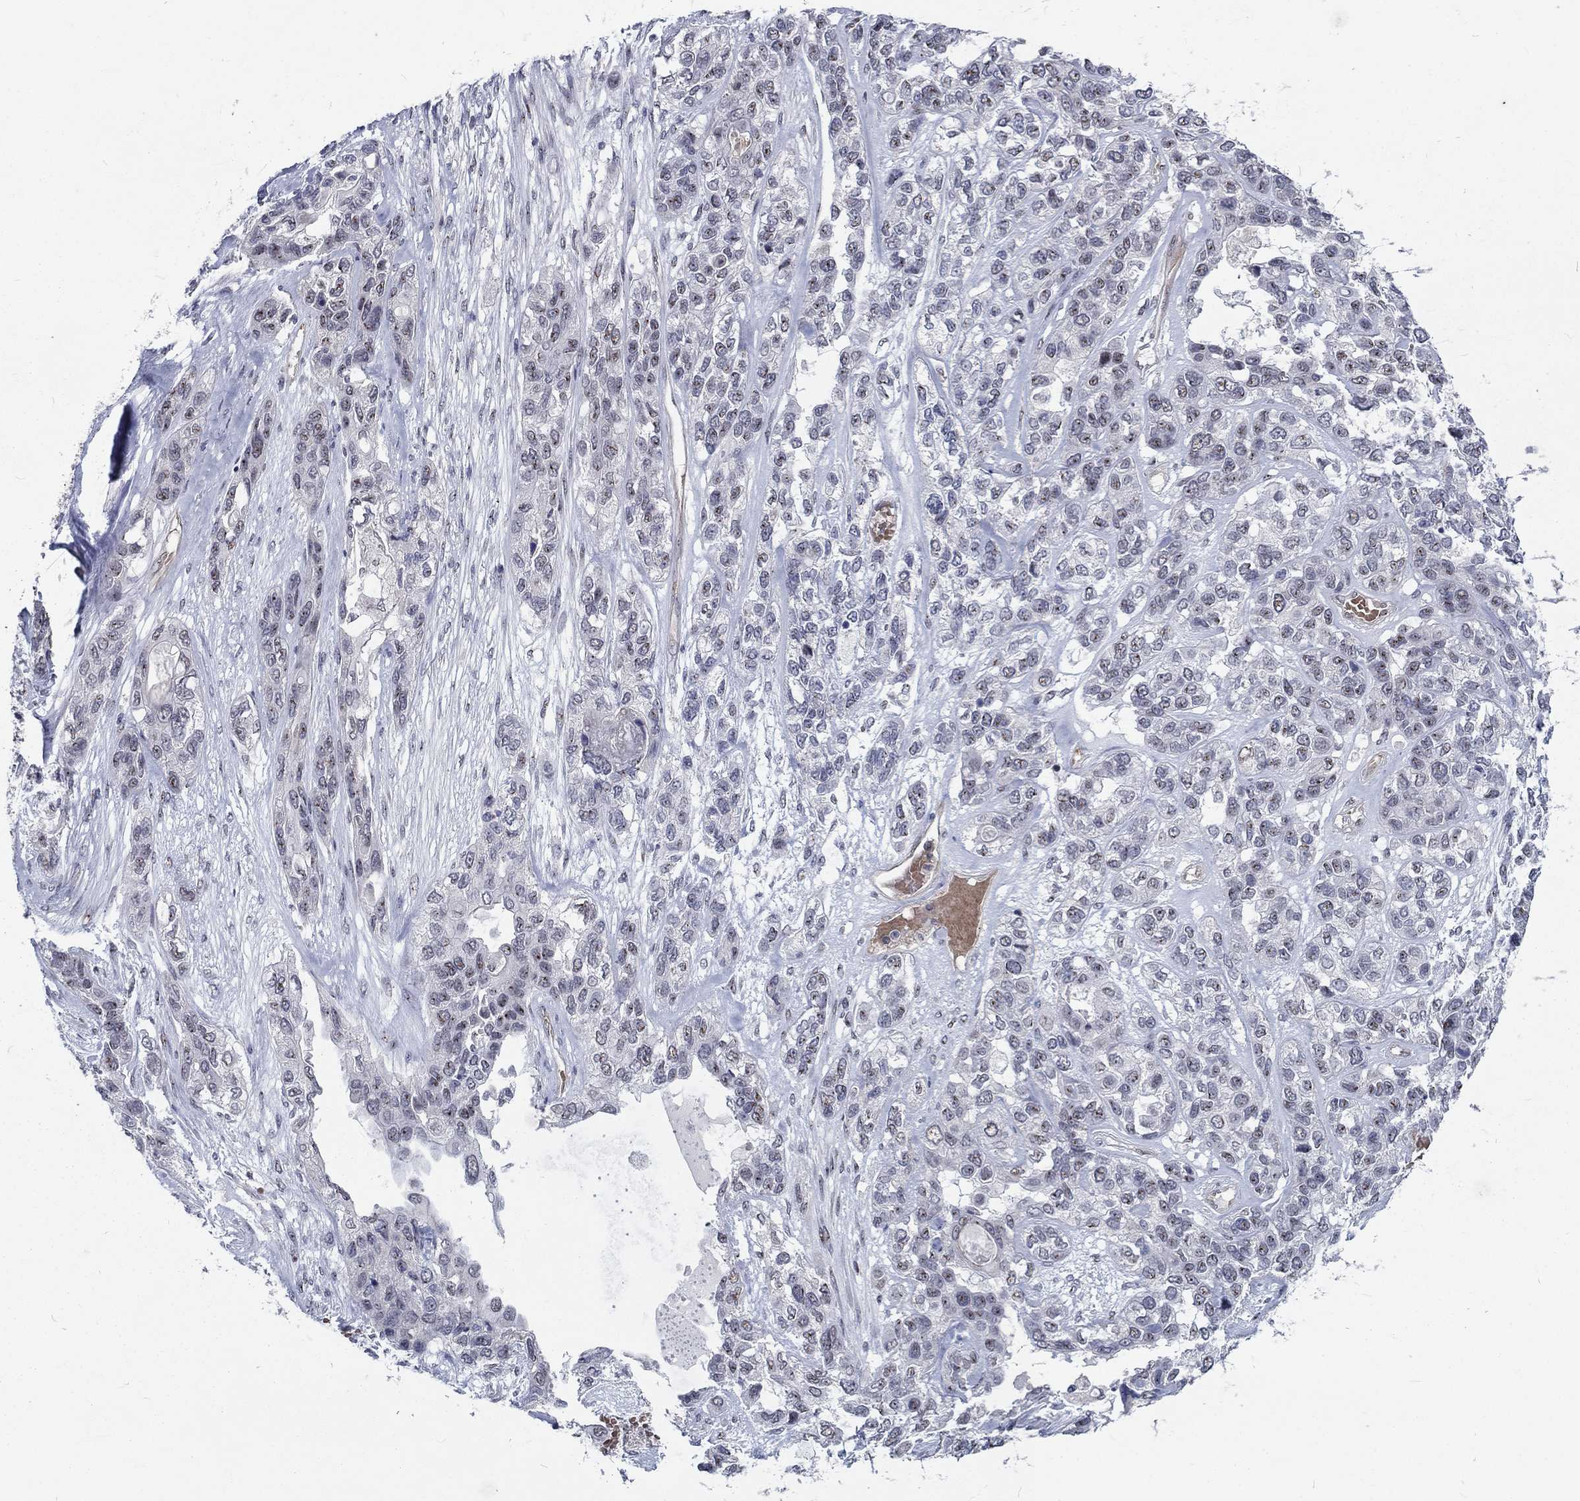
{"staining": {"intensity": "negative", "quantity": "none", "location": "none"}, "tissue": "lung cancer", "cell_type": "Tumor cells", "image_type": "cancer", "snomed": [{"axis": "morphology", "description": "Squamous cell carcinoma, NOS"}, {"axis": "topography", "description": "Lung"}], "caption": "High magnification brightfield microscopy of lung cancer stained with DAB (brown) and counterstained with hematoxylin (blue): tumor cells show no significant staining.", "gene": "ZBED1", "patient": {"sex": "female", "age": 70}}